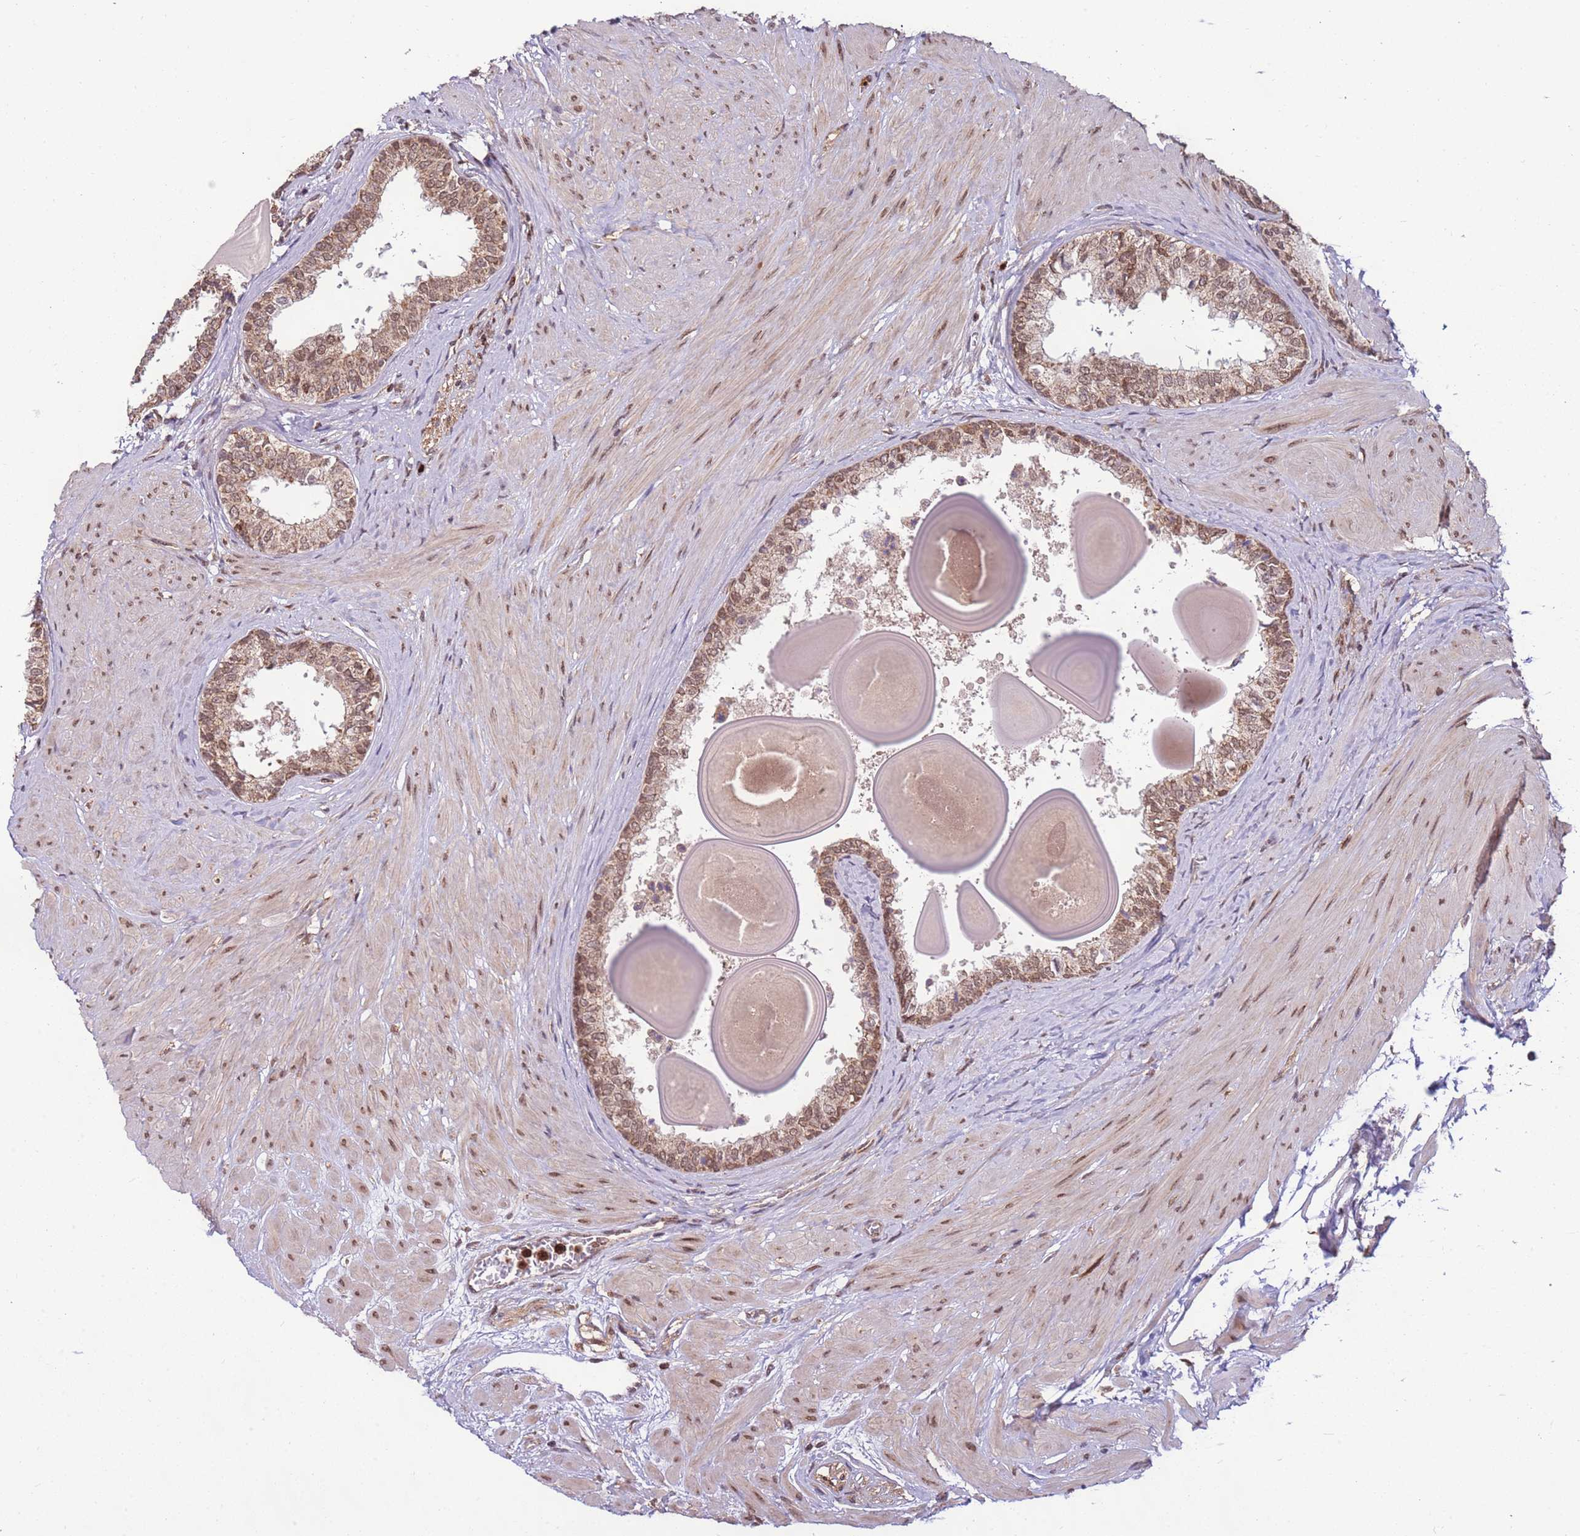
{"staining": {"intensity": "moderate", "quantity": ">75%", "location": "cytoplasmic/membranous,nuclear"}, "tissue": "prostate", "cell_type": "Glandular cells", "image_type": "normal", "snomed": [{"axis": "morphology", "description": "Normal tissue, NOS"}, {"axis": "topography", "description": "Prostate"}], "caption": "Brown immunohistochemical staining in benign prostate exhibits moderate cytoplasmic/membranous,nuclear positivity in about >75% of glandular cells.", "gene": "CEP170", "patient": {"sex": "male", "age": 48}}